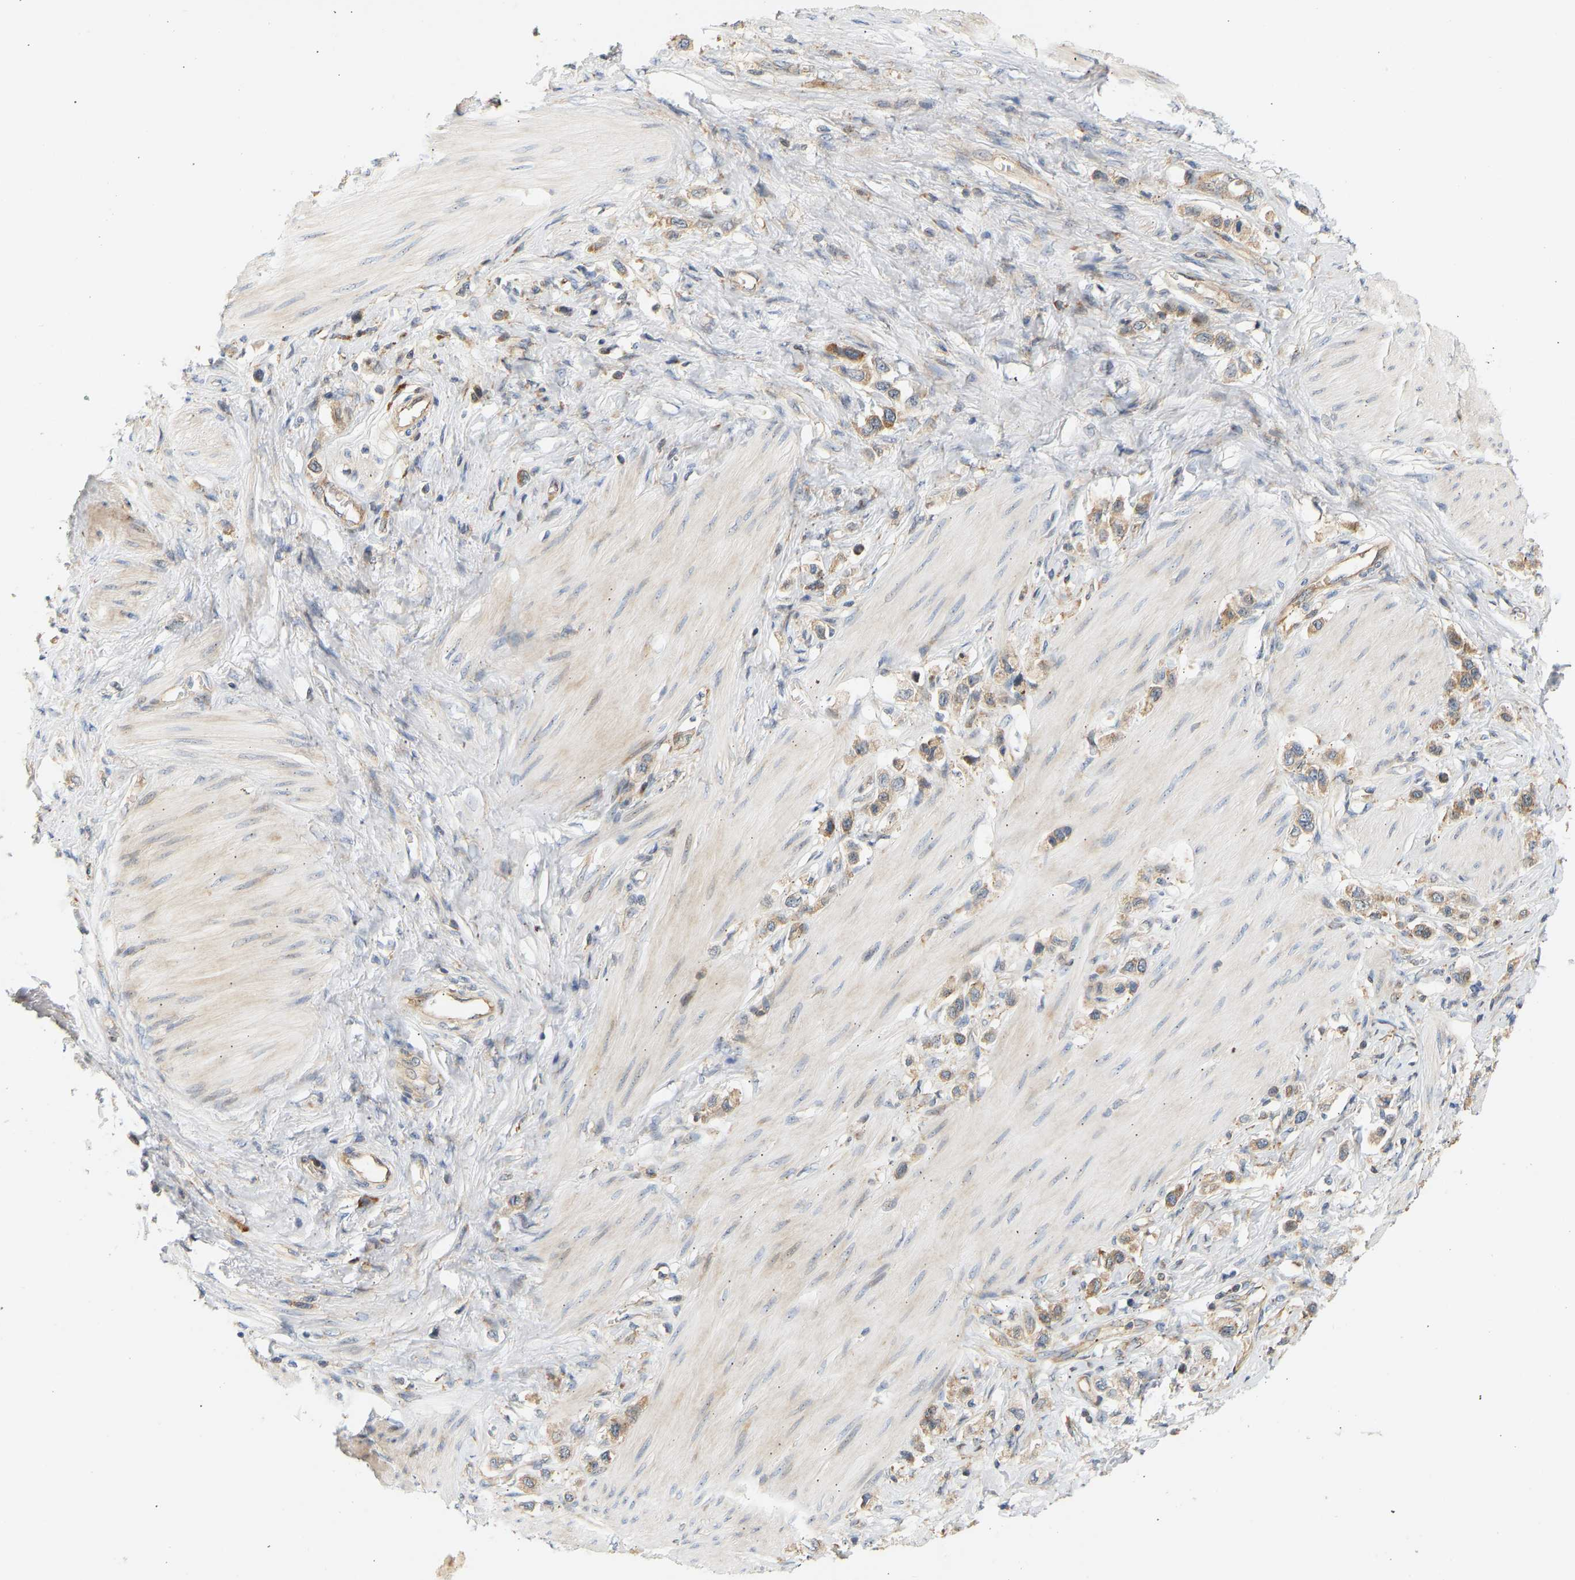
{"staining": {"intensity": "moderate", "quantity": ">75%", "location": "cytoplasmic/membranous"}, "tissue": "stomach cancer", "cell_type": "Tumor cells", "image_type": "cancer", "snomed": [{"axis": "morphology", "description": "Adenocarcinoma, NOS"}, {"axis": "topography", "description": "Stomach"}], "caption": "Brown immunohistochemical staining in stomach cancer demonstrates moderate cytoplasmic/membranous expression in approximately >75% of tumor cells. The staining is performed using DAB brown chromogen to label protein expression. The nuclei are counter-stained blue using hematoxylin.", "gene": "RPS14", "patient": {"sex": "female", "age": 65}}